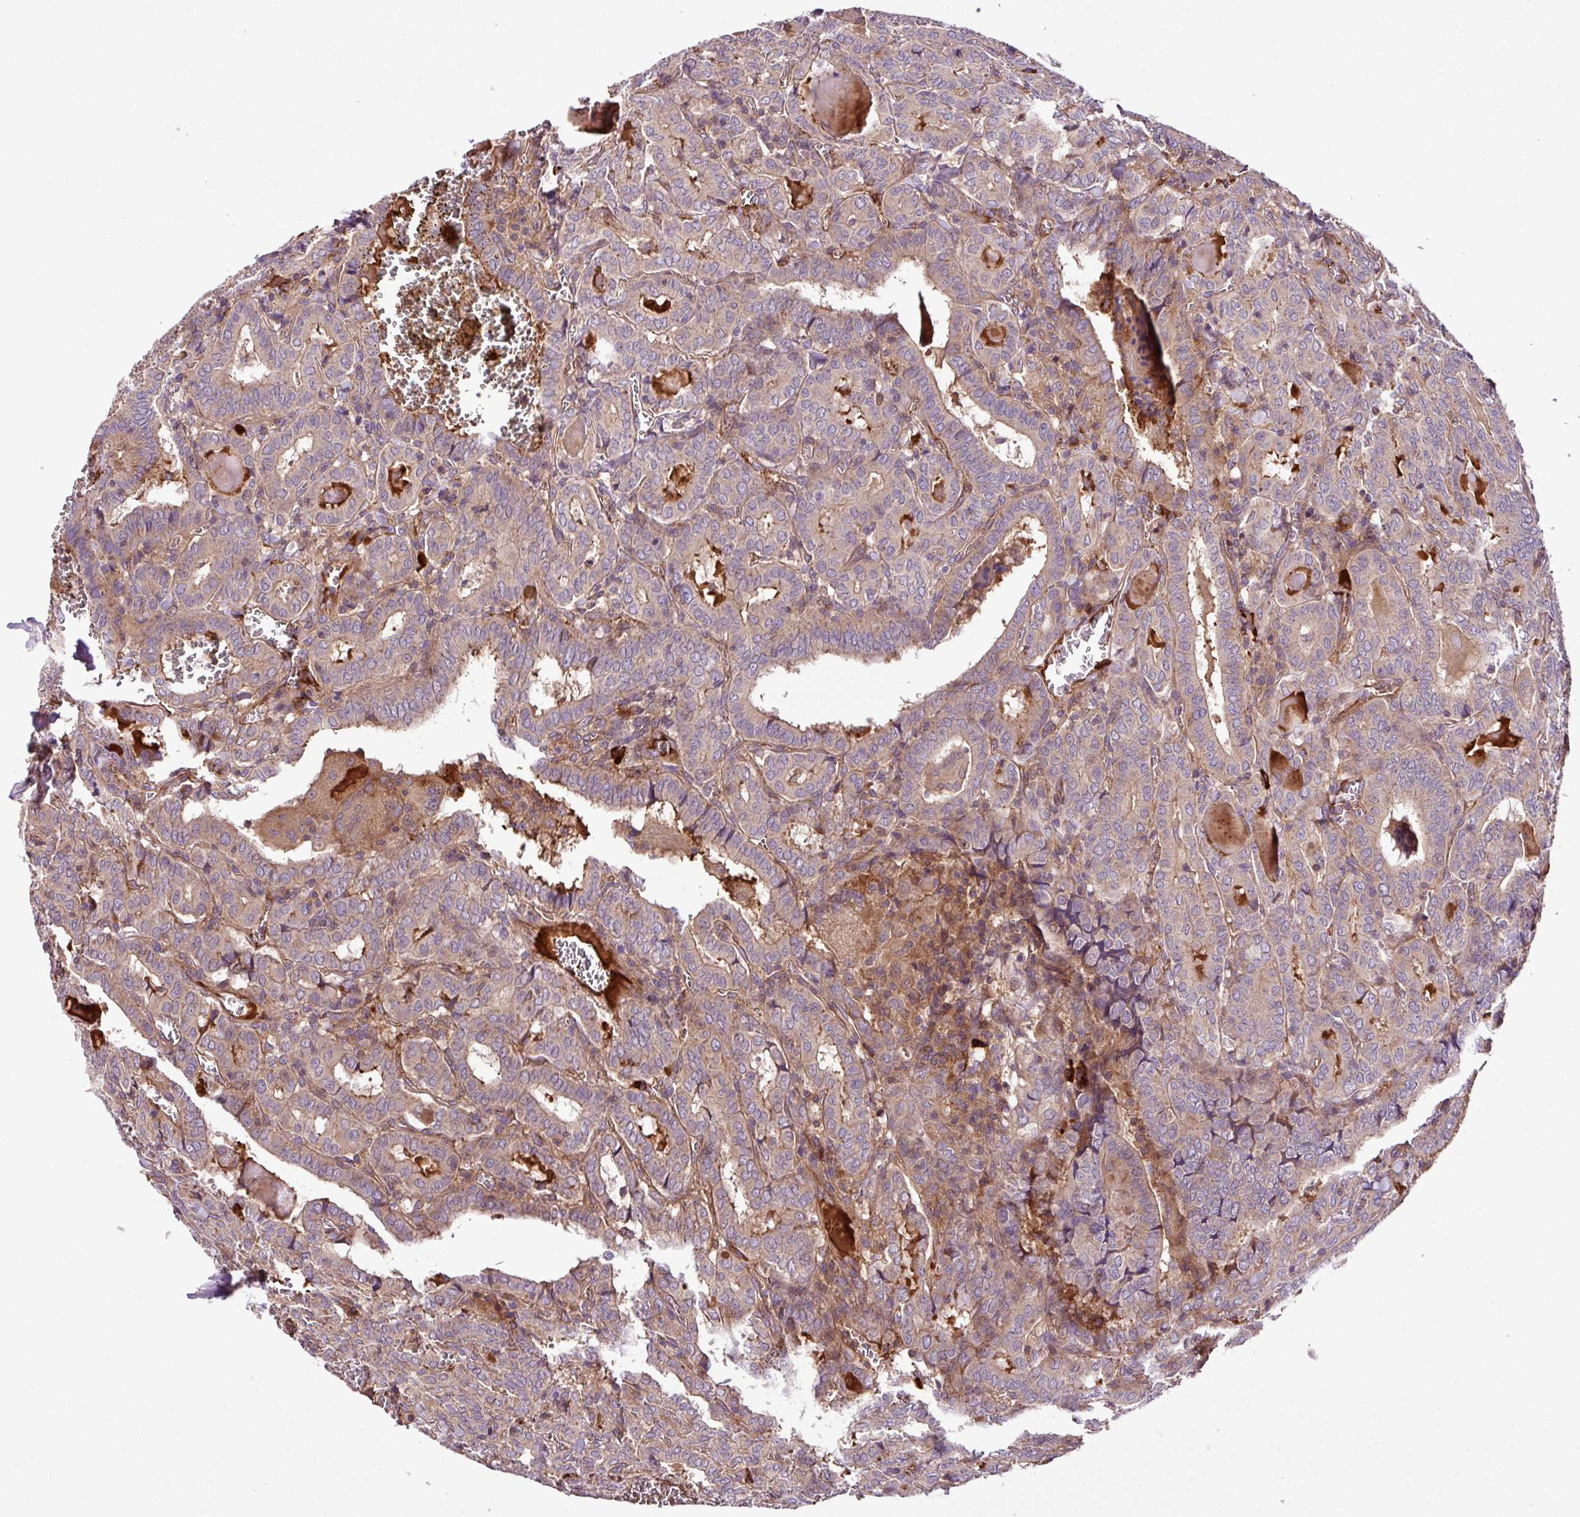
{"staining": {"intensity": "moderate", "quantity": "<25%", "location": "cytoplasmic/membranous"}, "tissue": "thyroid cancer", "cell_type": "Tumor cells", "image_type": "cancer", "snomed": [{"axis": "morphology", "description": "Papillary adenocarcinoma, NOS"}, {"axis": "topography", "description": "Thyroid gland"}], "caption": "Thyroid cancer tissue shows moderate cytoplasmic/membranous positivity in about <25% of tumor cells", "gene": "ZNF266", "patient": {"sex": "female", "age": 72}}